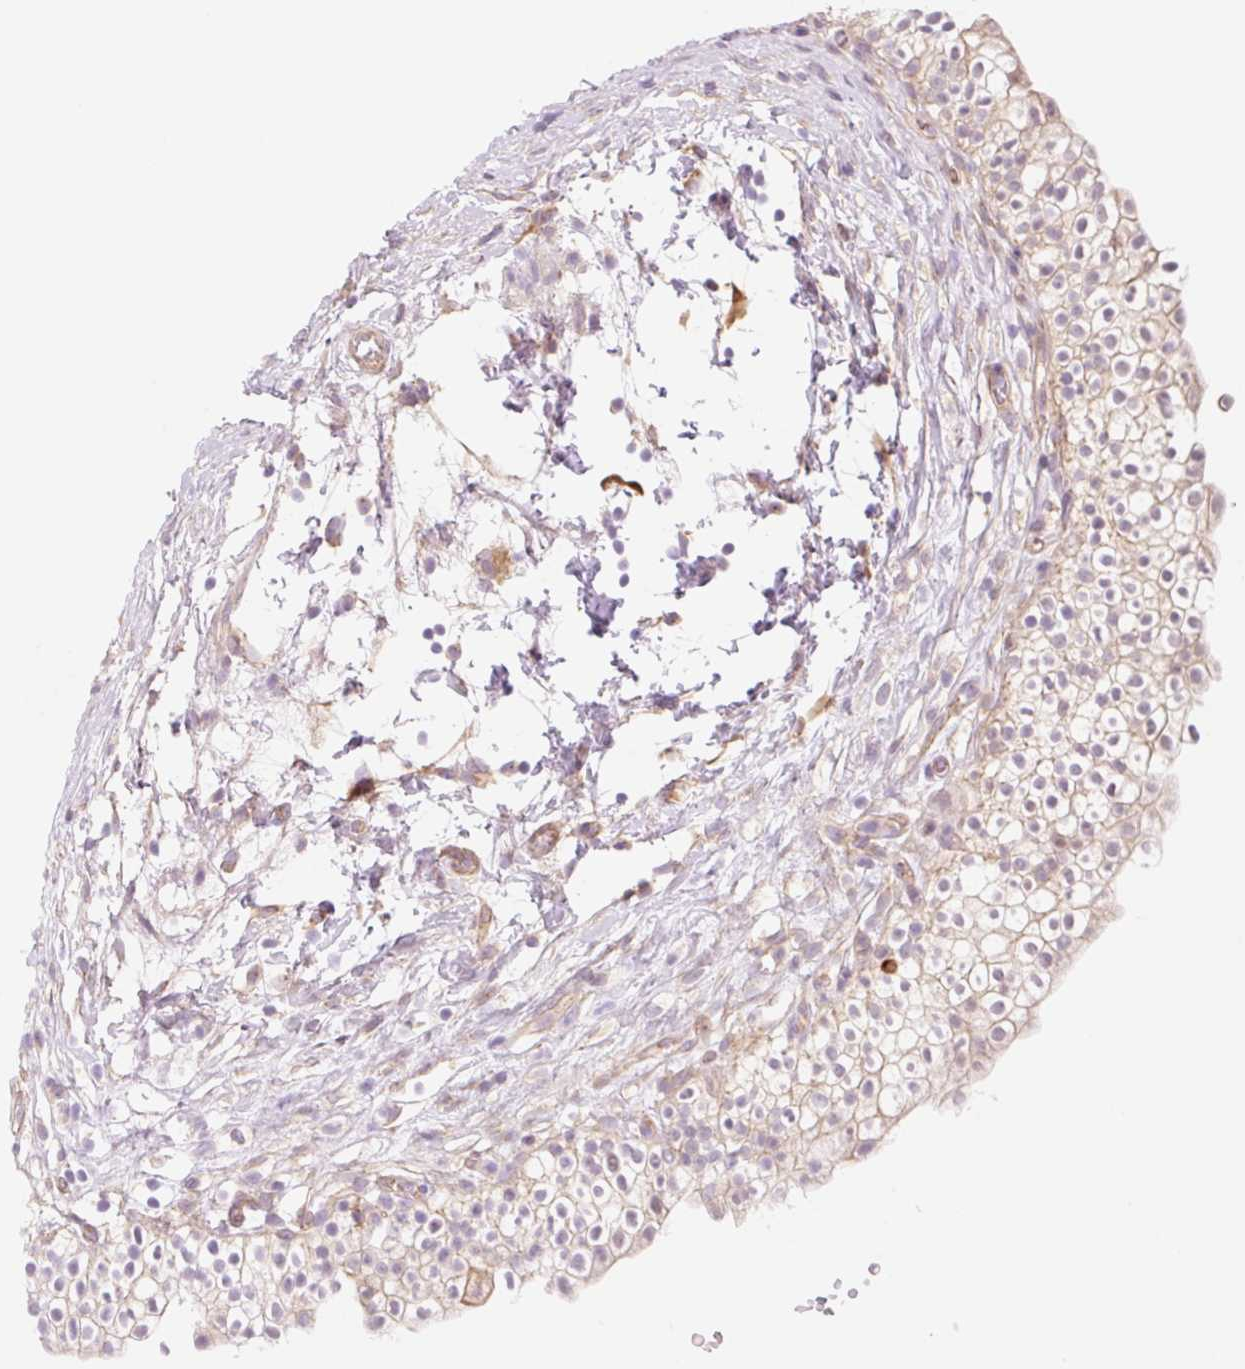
{"staining": {"intensity": "strong", "quantity": "<25%", "location": "cytoplasmic/membranous"}, "tissue": "urinary bladder", "cell_type": "Urothelial cells", "image_type": "normal", "snomed": [{"axis": "morphology", "description": "Normal tissue, NOS"}, {"axis": "topography", "description": "Urinary bladder"}, {"axis": "topography", "description": "Peripheral nerve tissue"}], "caption": "Urinary bladder stained with immunohistochemistry (IHC) reveals strong cytoplasmic/membranous staining in approximately <25% of urothelial cells.", "gene": "NLRP5", "patient": {"sex": "male", "age": 55}}